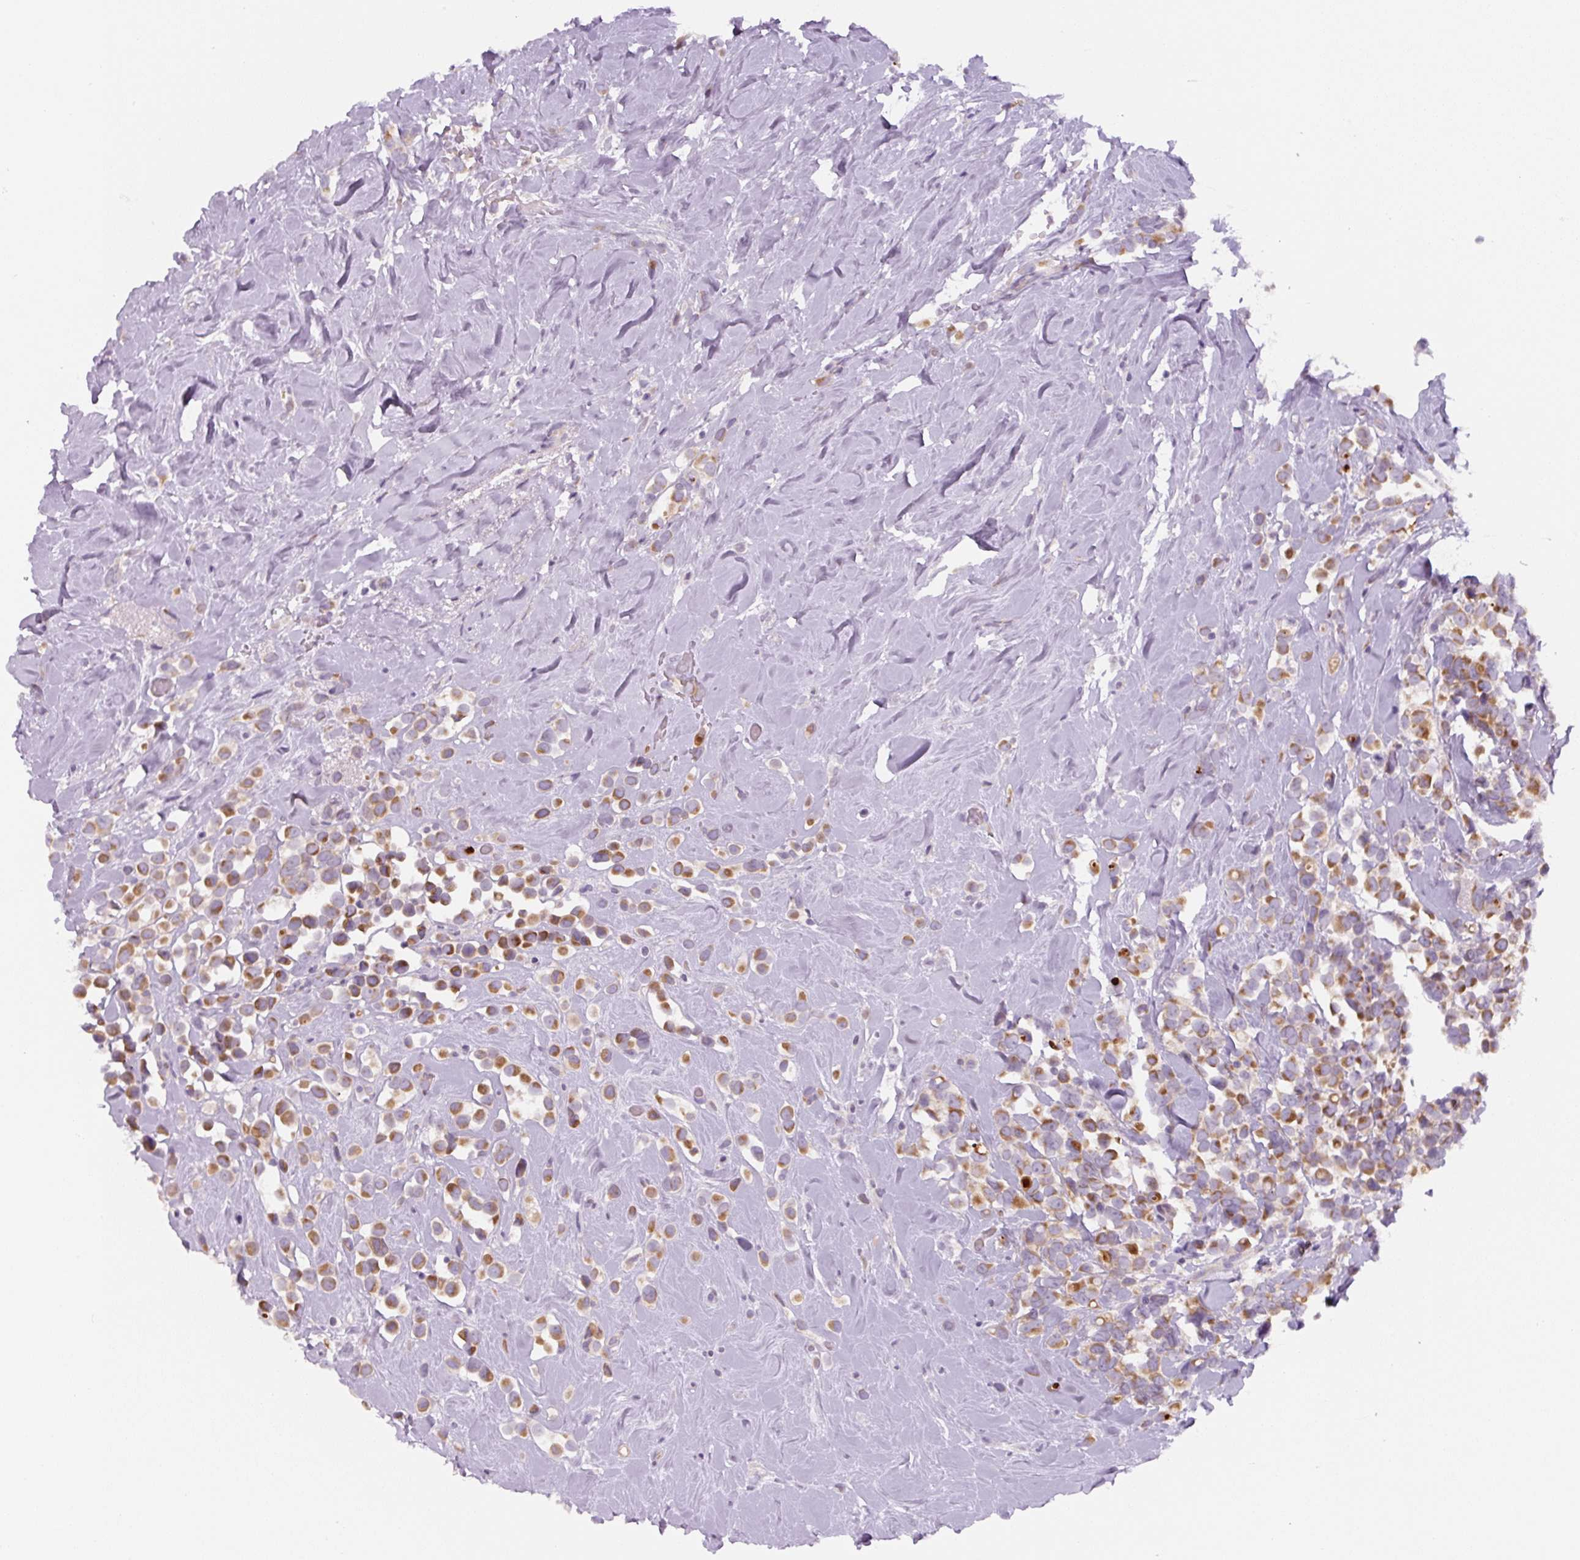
{"staining": {"intensity": "moderate", "quantity": ">75%", "location": "cytoplasmic/membranous"}, "tissue": "breast cancer", "cell_type": "Tumor cells", "image_type": "cancer", "snomed": [{"axis": "morphology", "description": "Duct carcinoma"}, {"axis": "topography", "description": "Breast"}], "caption": "Immunohistochemical staining of breast cancer reveals medium levels of moderate cytoplasmic/membranous expression in approximately >75% of tumor cells. The protein of interest is shown in brown color, while the nuclei are stained blue.", "gene": "YIF1B", "patient": {"sex": "female", "age": 80}}